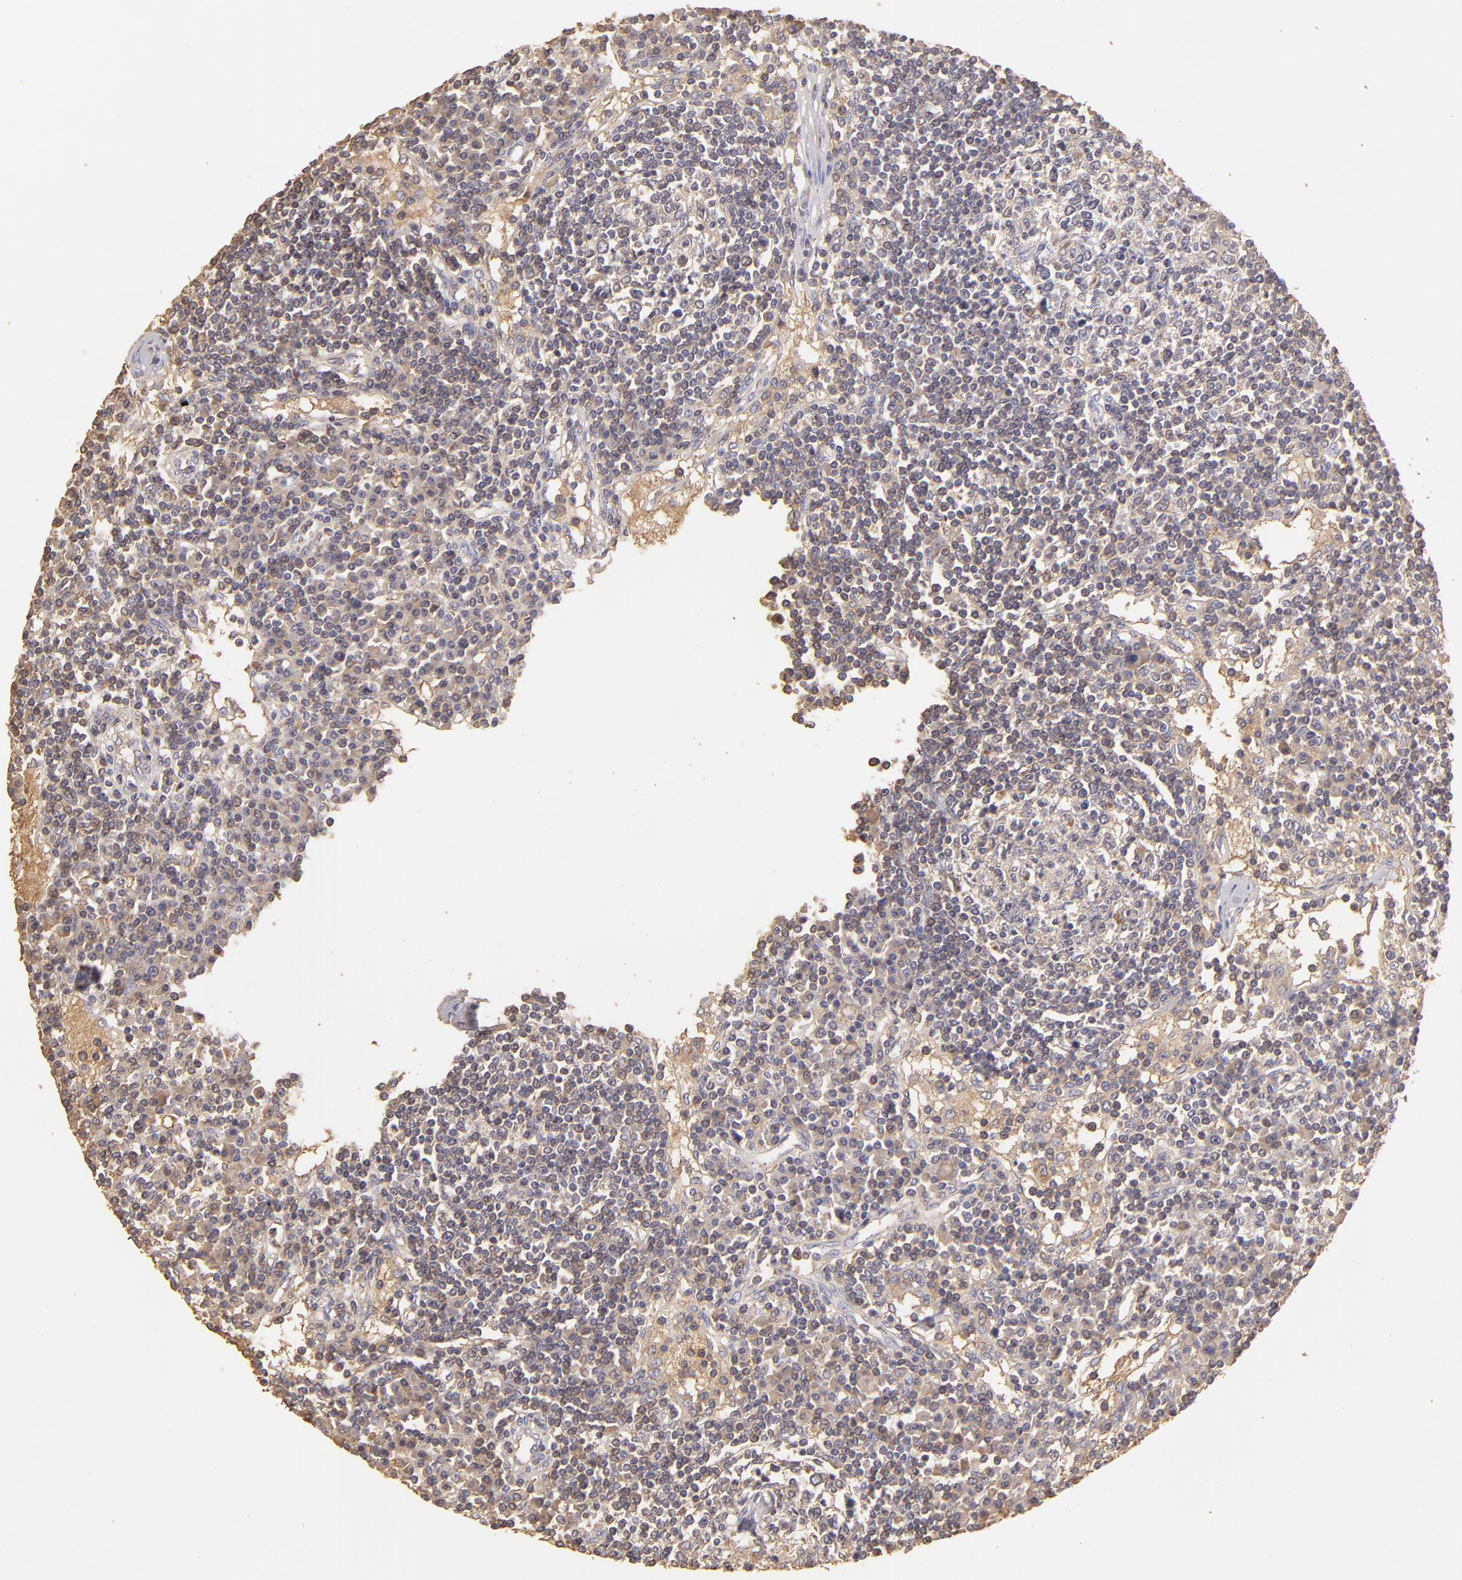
{"staining": {"intensity": "weak", "quantity": "<25%", "location": "nuclear"}, "tissue": "lymph node", "cell_type": "Germinal center cells", "image_type": "normal", "snomed": [{"axis": "morphology", "description": "Normal tissue, NOS"}, {"axis": "topography", "description": "Lymph node"}], "caption": "High magnification brightfield microscopy of normal lymph node stained with DAB (3,3'-diaminobenzidine) (brown) and counterstained with hematoxylin (blue): germinal center cells show no significant expression. (DAB (3,3'-diaminobenzidine) immunohistochemistry with hematoxylin counter stain).", "gene": "ABCC4", "patient": {"sex": "female", "age": 62}}